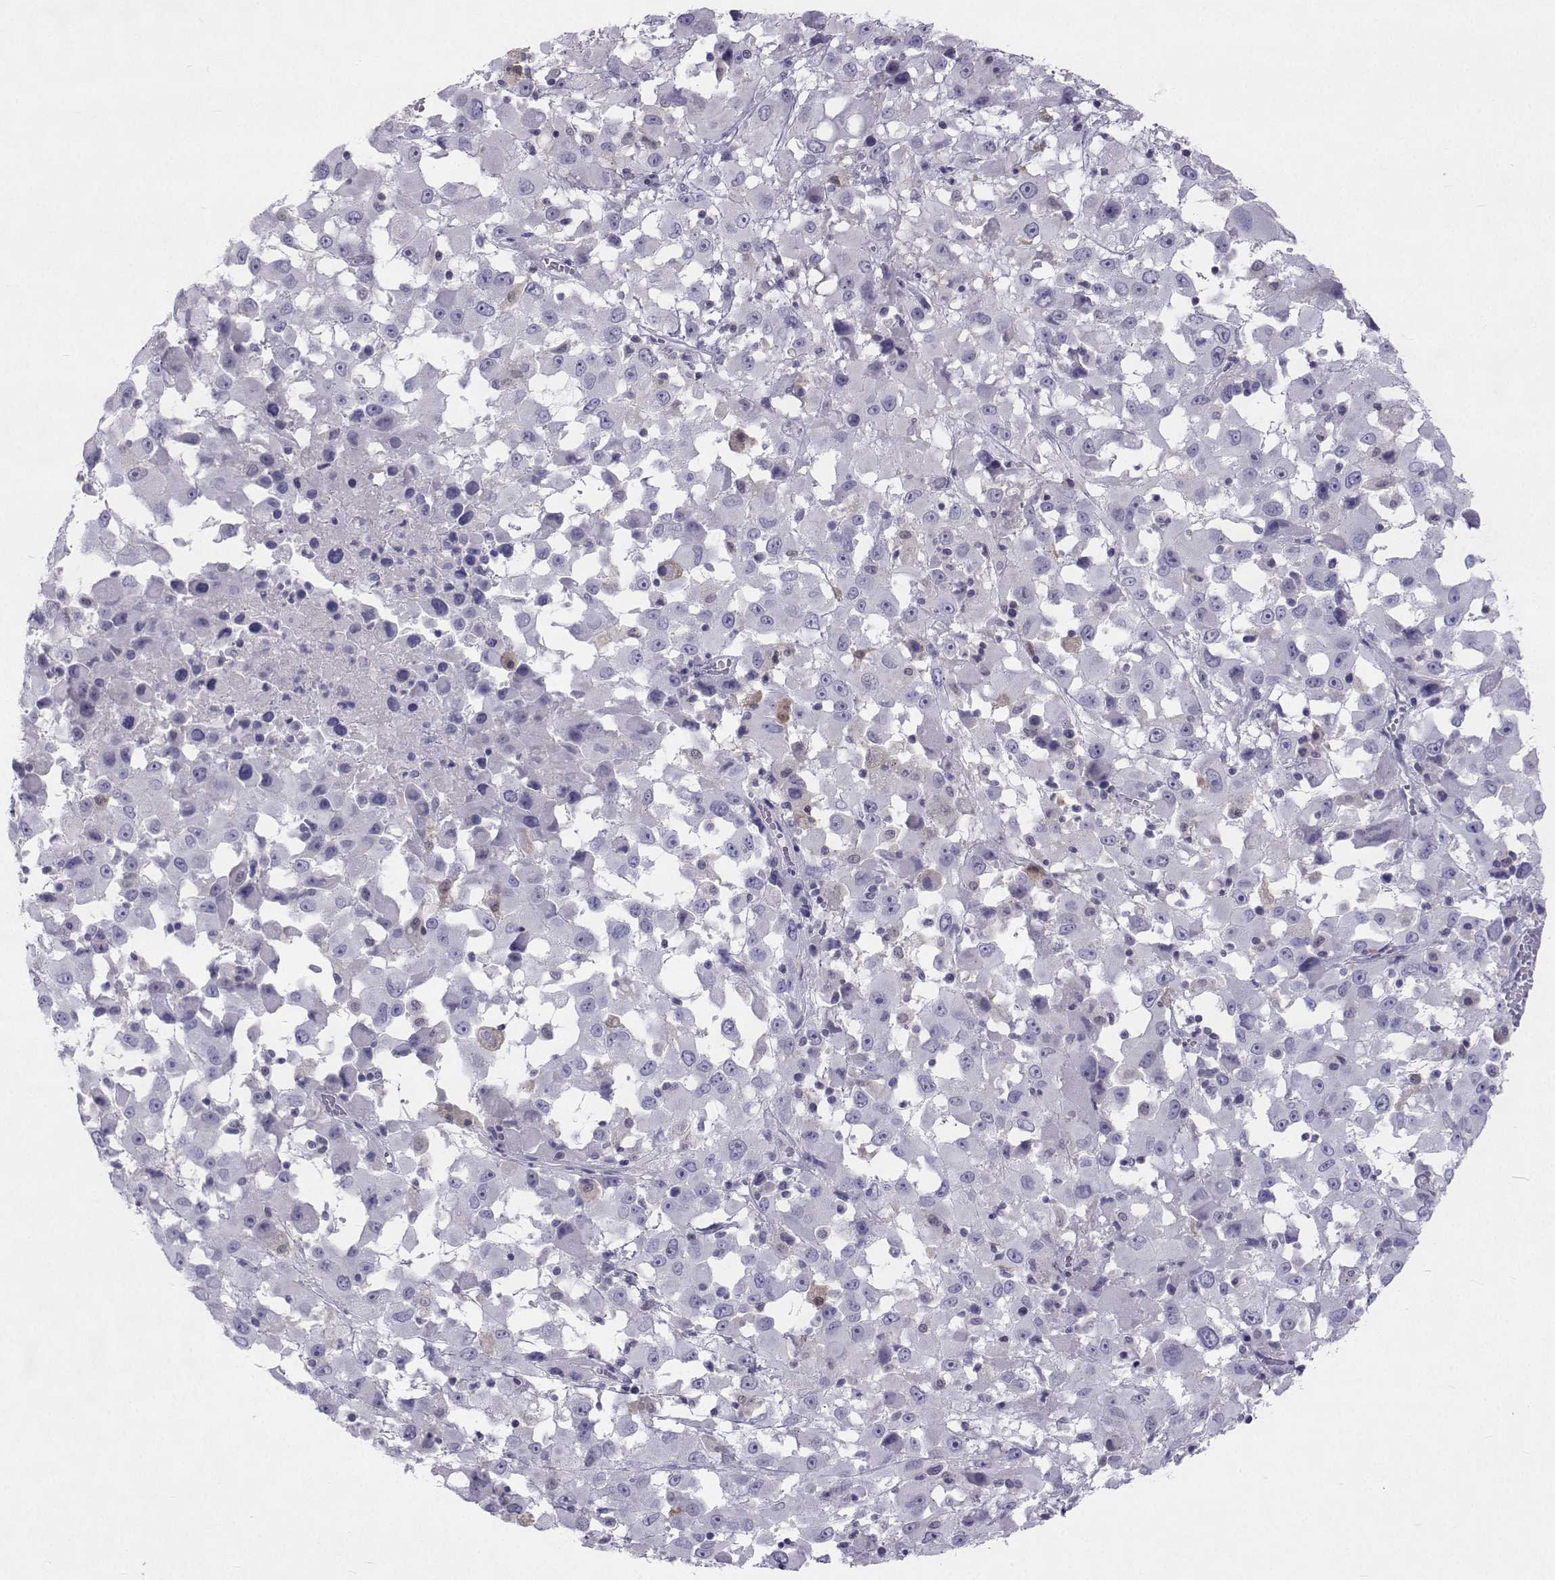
{"staining": {"intensity": "negative", "quantity": "none", "location": "none"}, "tissue": "melanoma", "cell_type": "Tumor cells", "image_type": "cancer", "snomed": [{"axis": "morphology", "description": "Malignant melanoma, Metastatic site"}, {"axis": "topography", "description": "Soft tissue"}], "caption": "Histopathology image shows no significant protein positivity in tumor cells of melanoma. (Brightfield microscopy of DAB IHC at high magnification).", "gene": "GALM", "patient": {"sex": "male", "age": 50}}